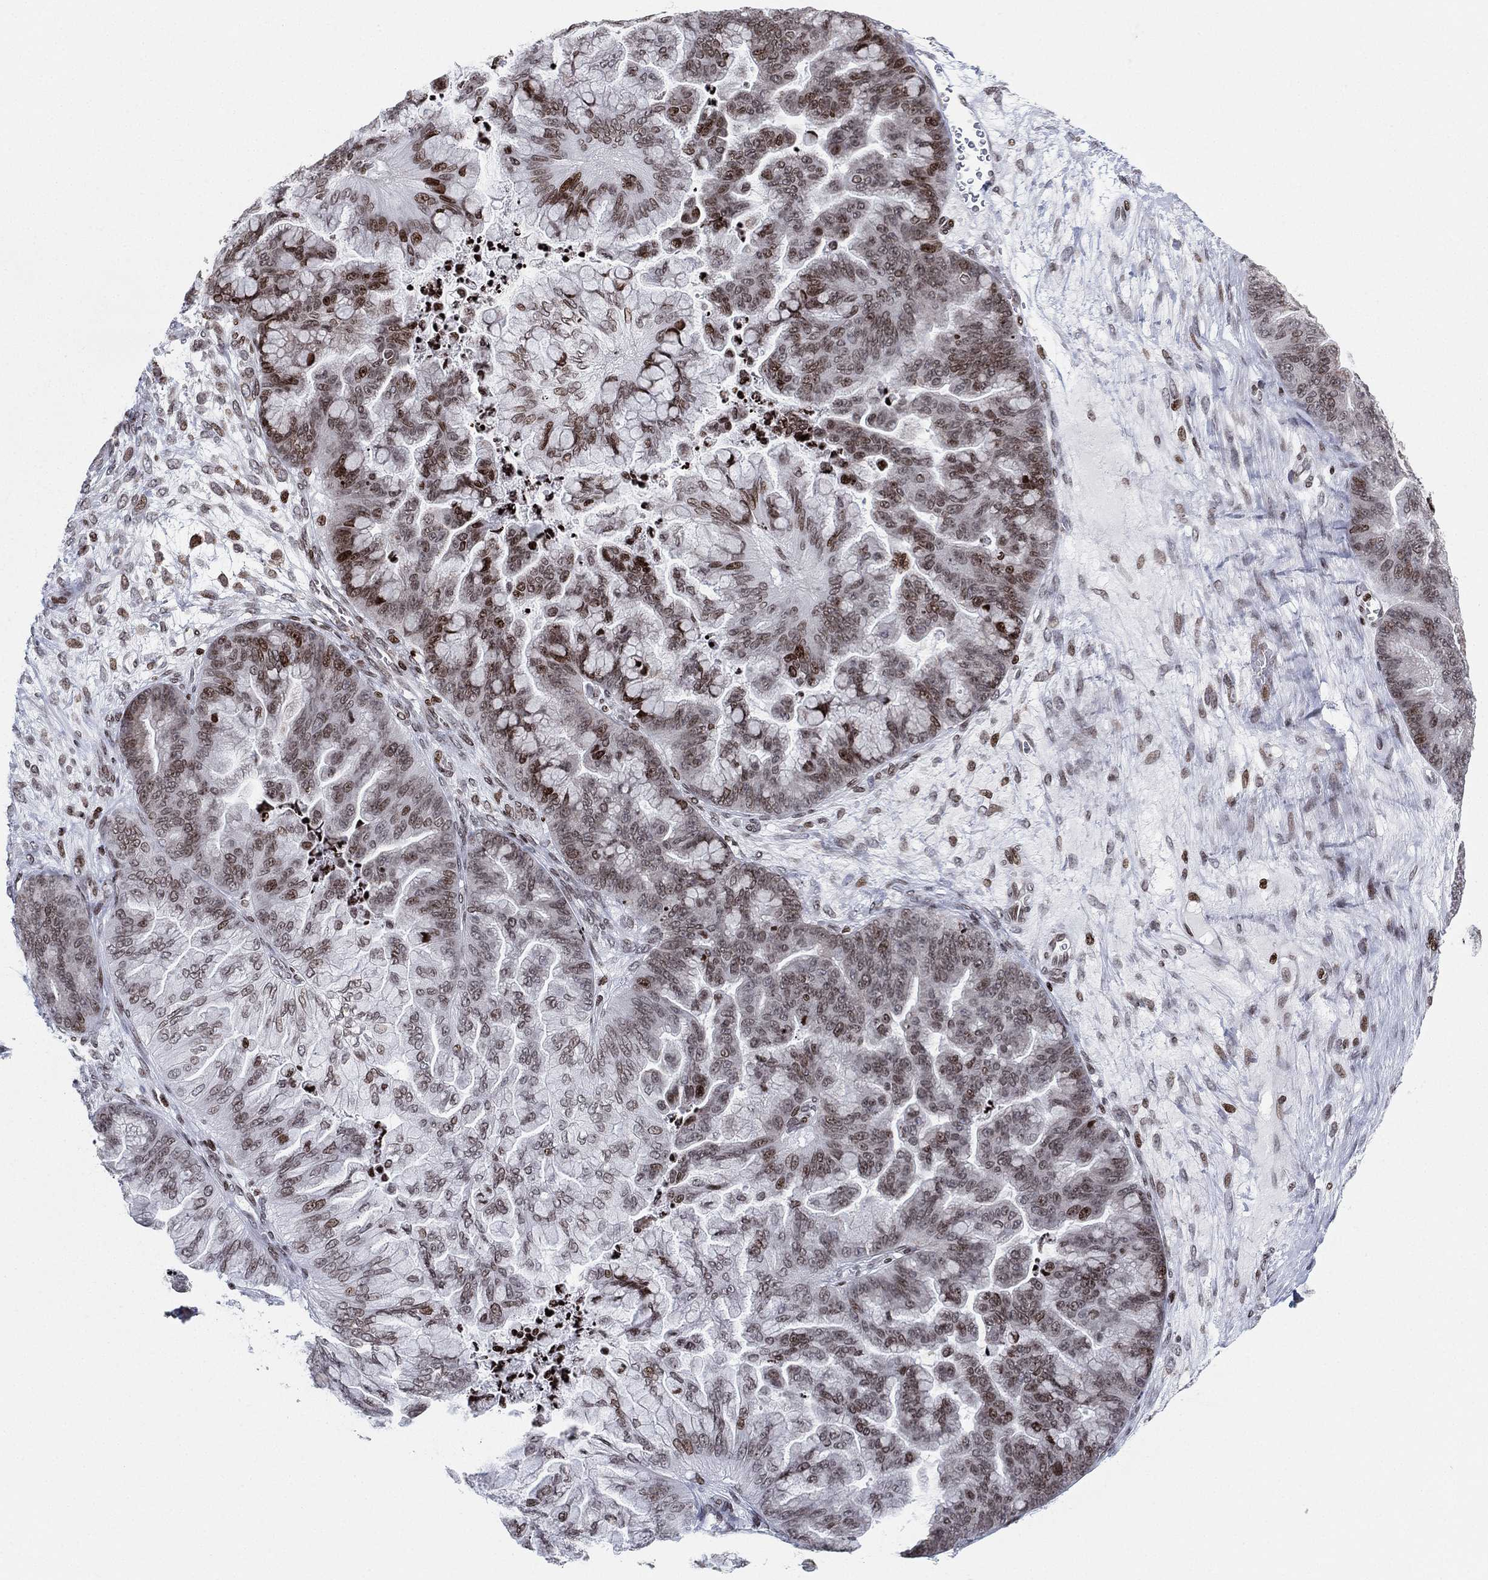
{"staining": {"intensity": "weak", "quantity": "25%-75%", "location": "nuclear"}, "tissue": "ovarian cancer", "cell_type": "Tumor cells", "image_type": "cancer", "snomed": [{"axis": "morphology", "description": "Cystadenocarcinoma, mucinous, NOS"}, {"axis": "topography", "description": "Ovary"}], "caption": "Protein analysis of ovarian cancer tissue displays weak nuclear expression in approximately 25%-75% of tumor cells. Using DAB (3,3'-diaminobenzidine) (brown) and hematoxylin (blue) stains, captured at high magnification using brightfield microscopy.", "gene": "MFSD14A", "patient": {"sex": "female", "age": 67}}